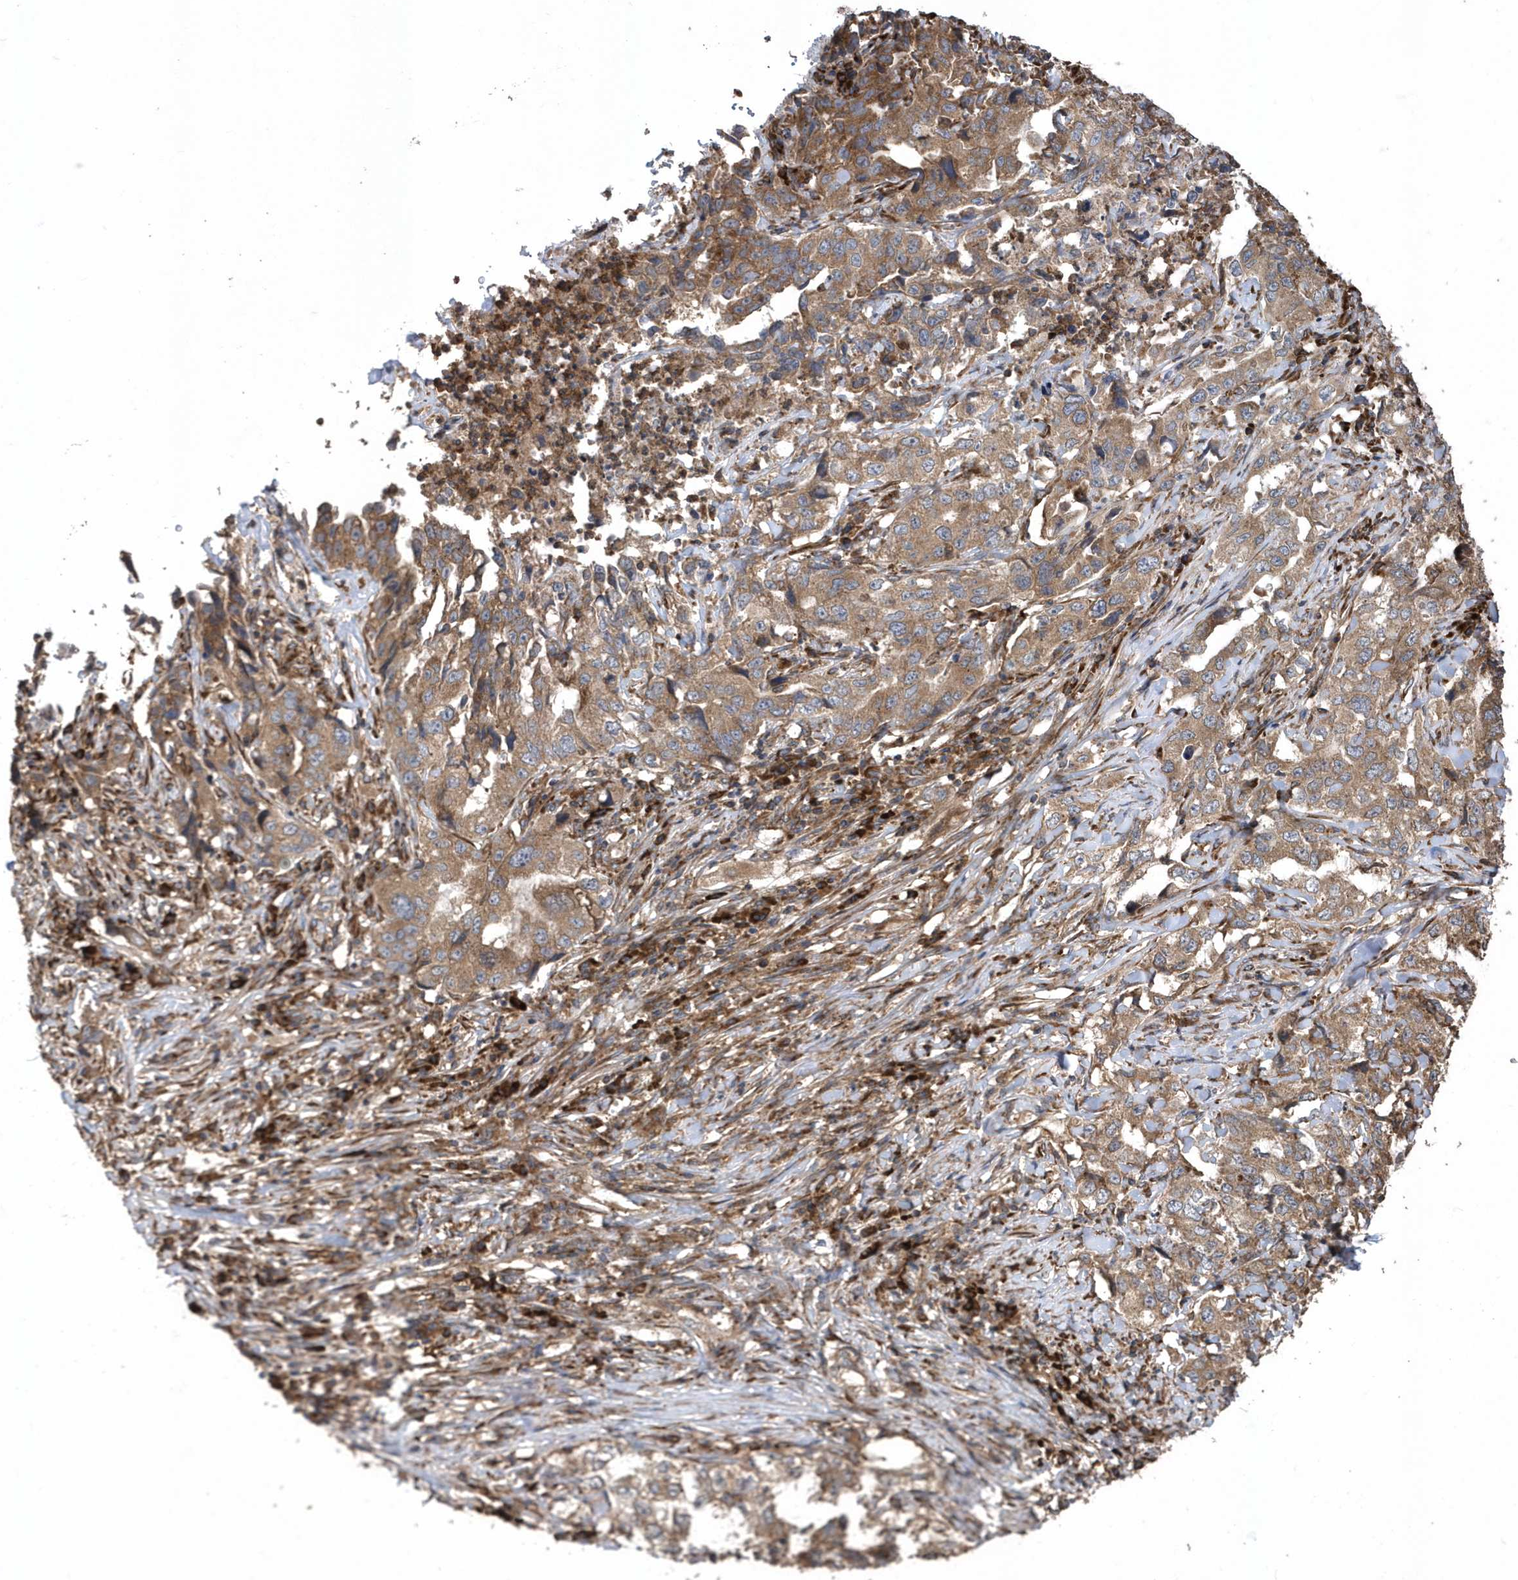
{"staining": {"intensity": "moderate", "quantity": ">75%", "location": "cytoplasmic/membranous"}, "tissue": "lung cancer", "cell_type": "Tumor cells", "image_type": "cancer", "snomed": [{"axis": "morphology", "description": "Adenocarcinoma, NOS"}, {"axis": "topography", "description": "Lung"}], "caption": "Brown immunohistochemical staining in human adenocarcinoma (lung) shows moderate cytoplasmic/membranous positivity in about >75% of tumor cells. Nuclei are stained in blue.", "gene": "WASHC5", "patient": {"sex": "female", "age": 51}}